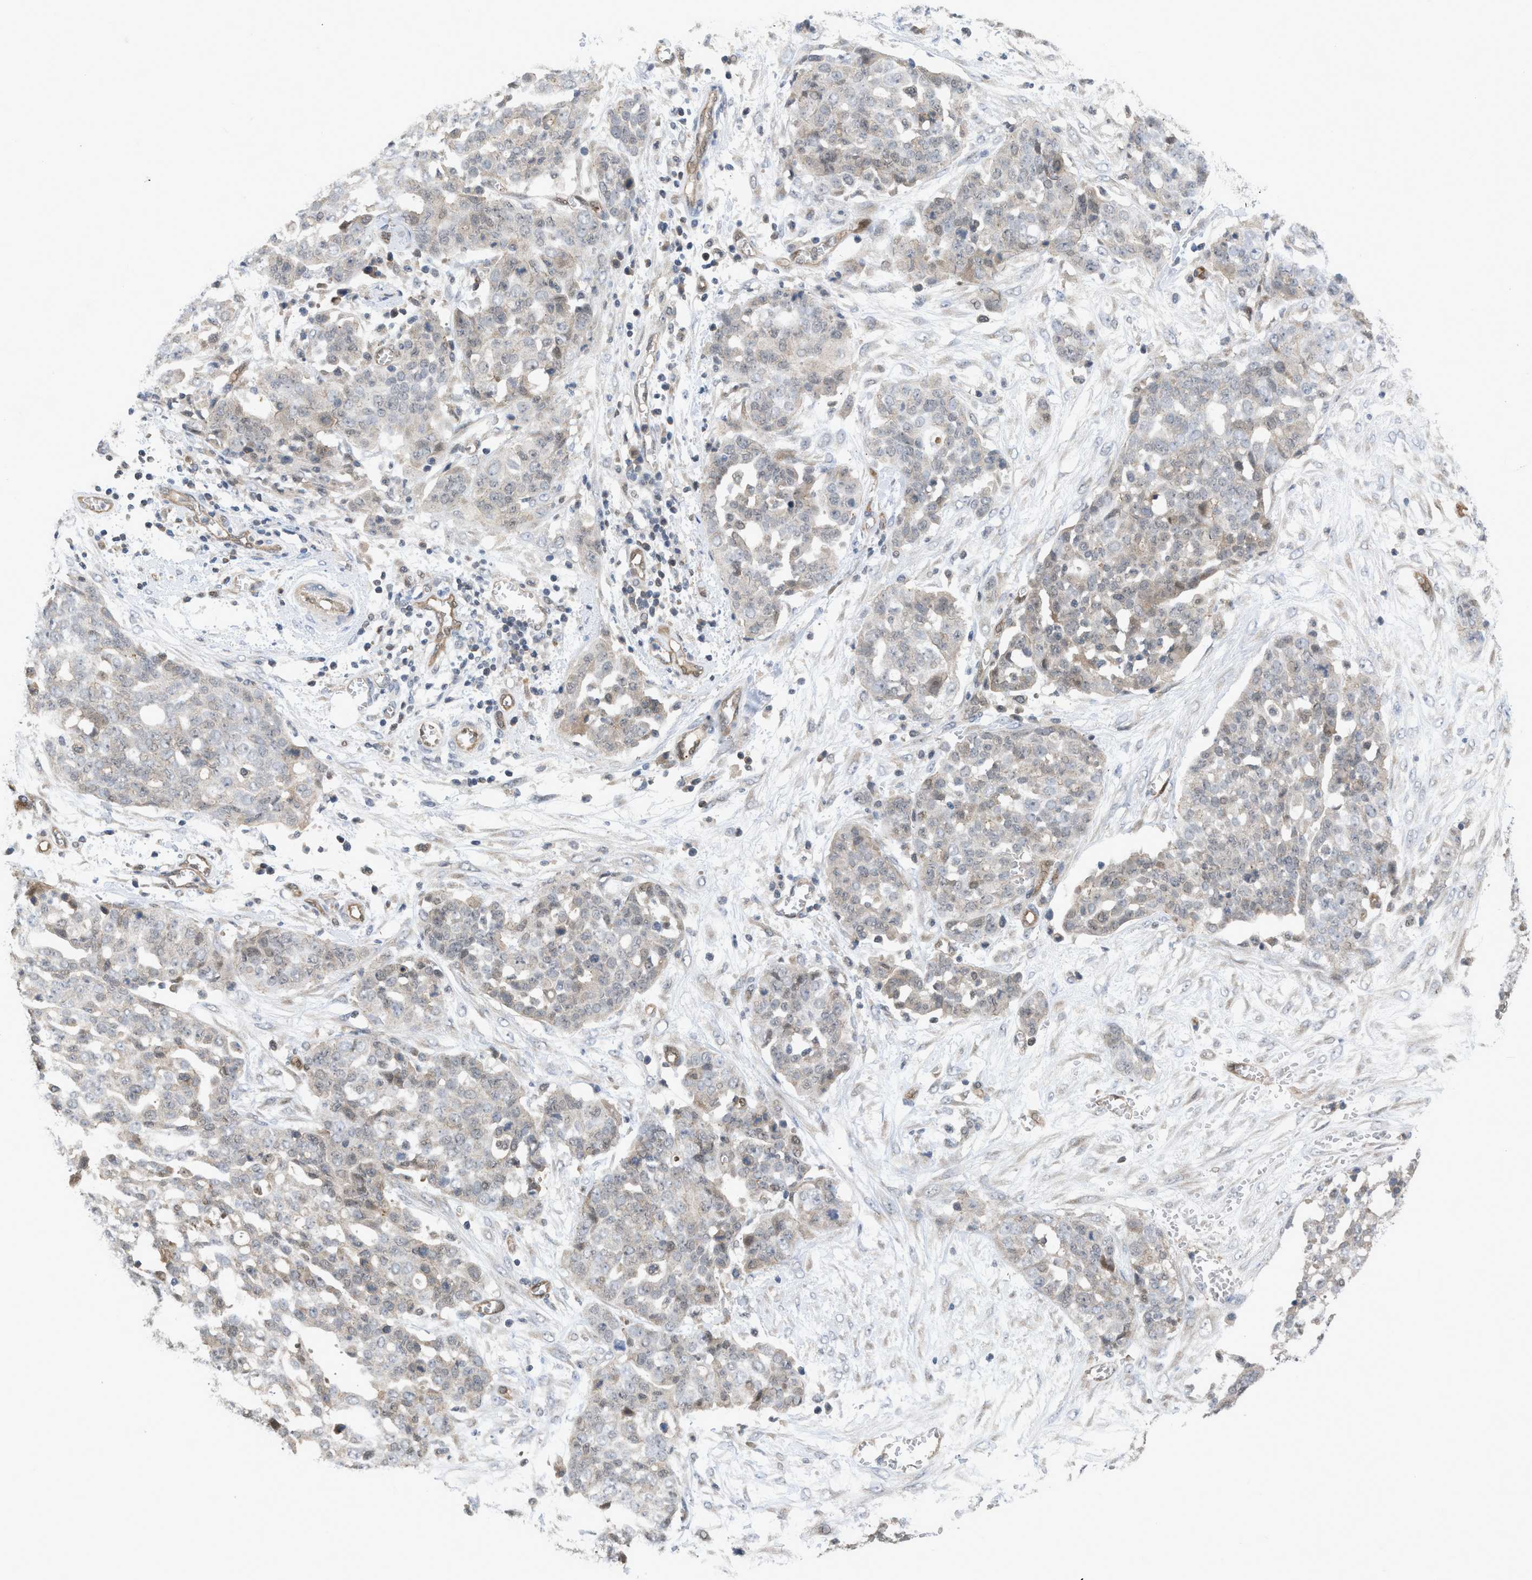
{"staining": {"intensity": "negative", "quantity": "none", "location": "none"}, "tissue": "ovarian cancer", "cell_type": "Tumor cells", "image_type": "cancer", "snomed": [{"axis": "morphology", "description": "Cystadenocarcinoma, serous, NOS"}, {"axis": "topography", "description": "Soft tissue"}, {"axis": "topography", "description": "Ovary"}], "caption": "Tumor cells show no significant staining in ovarian cancer.", "gene": "LDAF1", "patient": {"sex": "female", "age": 57}}